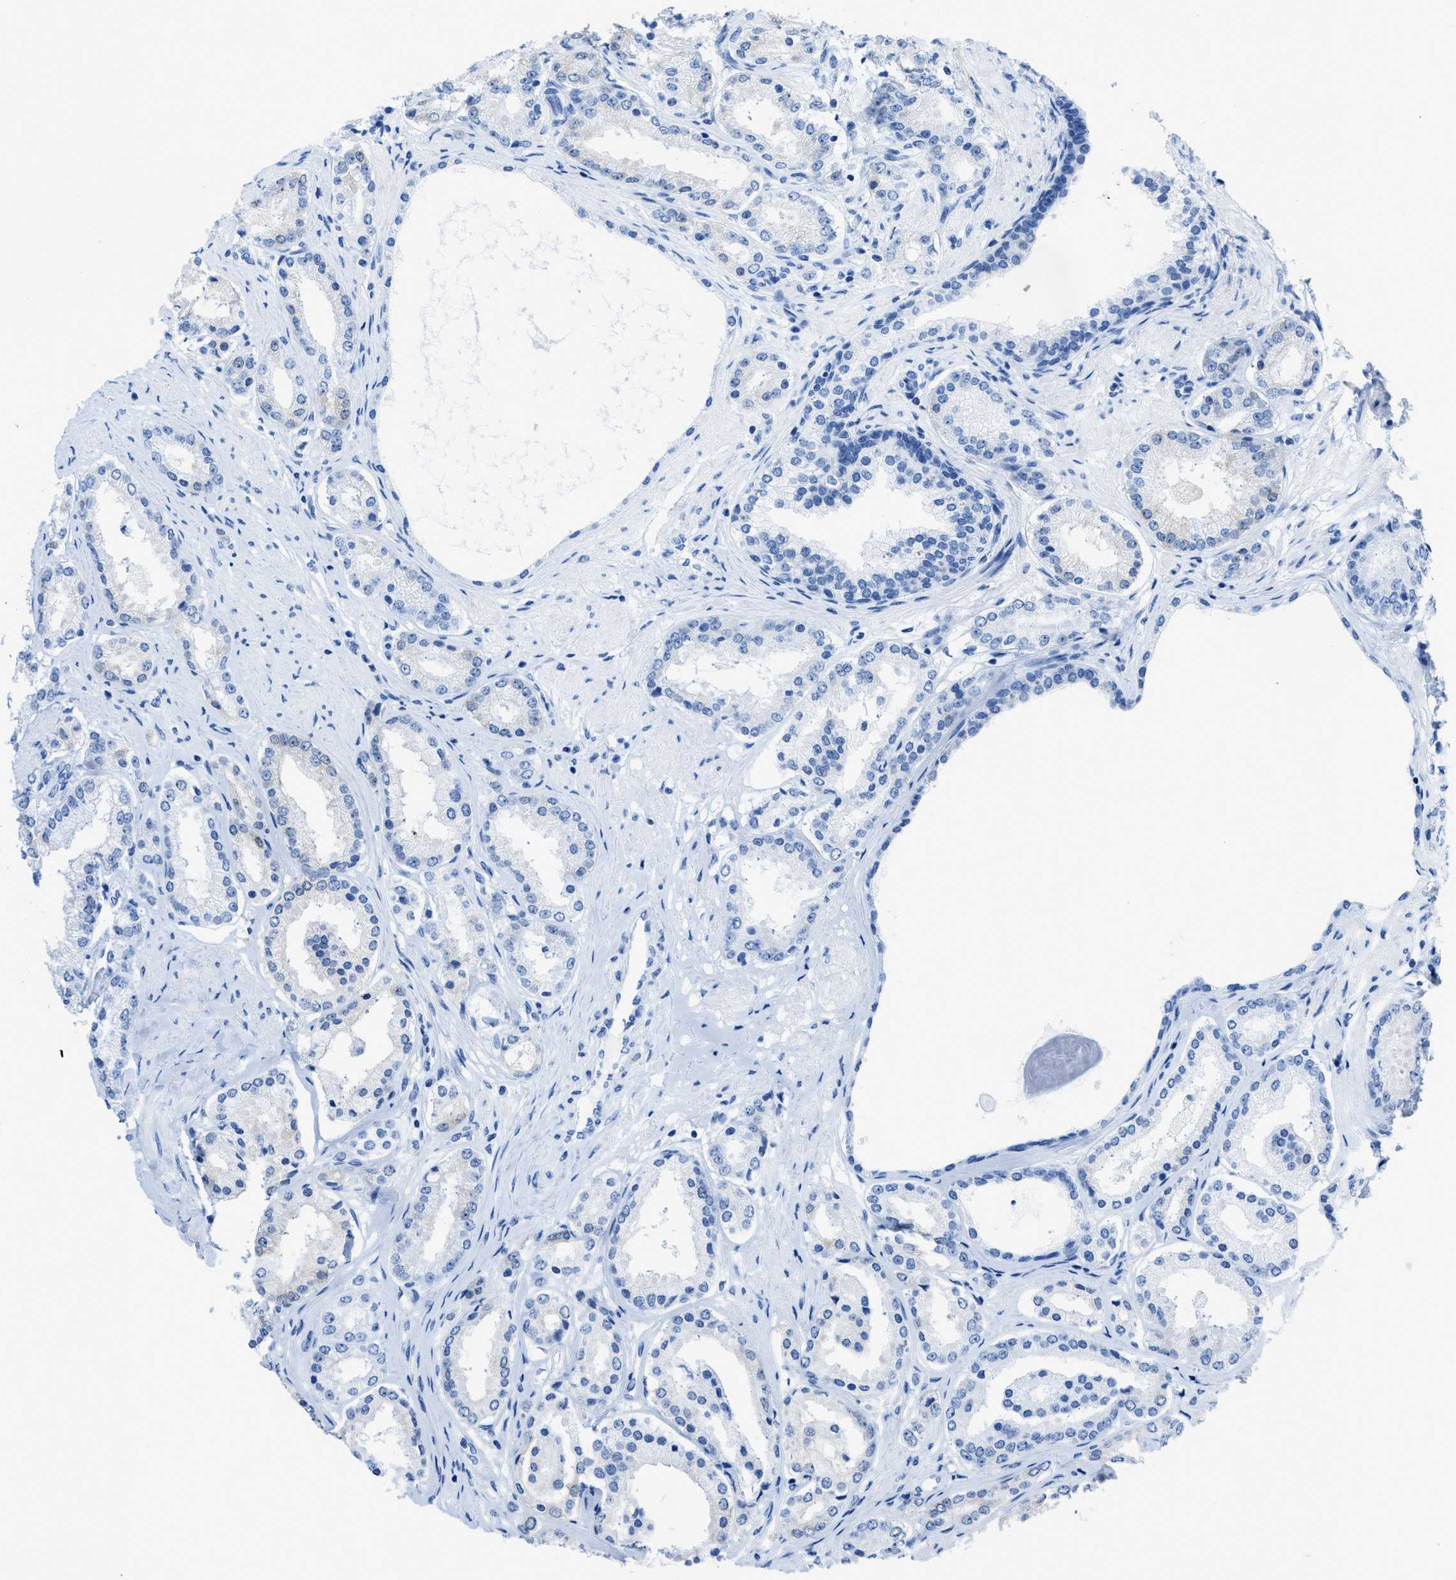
{"staining": {"intensity": "negative", "quantity": "none", "location": "none"}, "tissue": "prostate cancer", "cell_type": "Tumor cells", "image_type": "cancer", "snomed": [{"axis": "morphology", "description": "Adenocarcinoma, Low grade"}, {"axis": "topography", "description": "Prostate"}], "caption": "Immunohistochemistry (IHC) photomicrograph of prostate adenocarcinoma (low-grade) stained for a protein (brown), which displays no positivity in tumor cells.", "gene": "CDKN2A", "patient": {"sex": "male", "age": 63}}